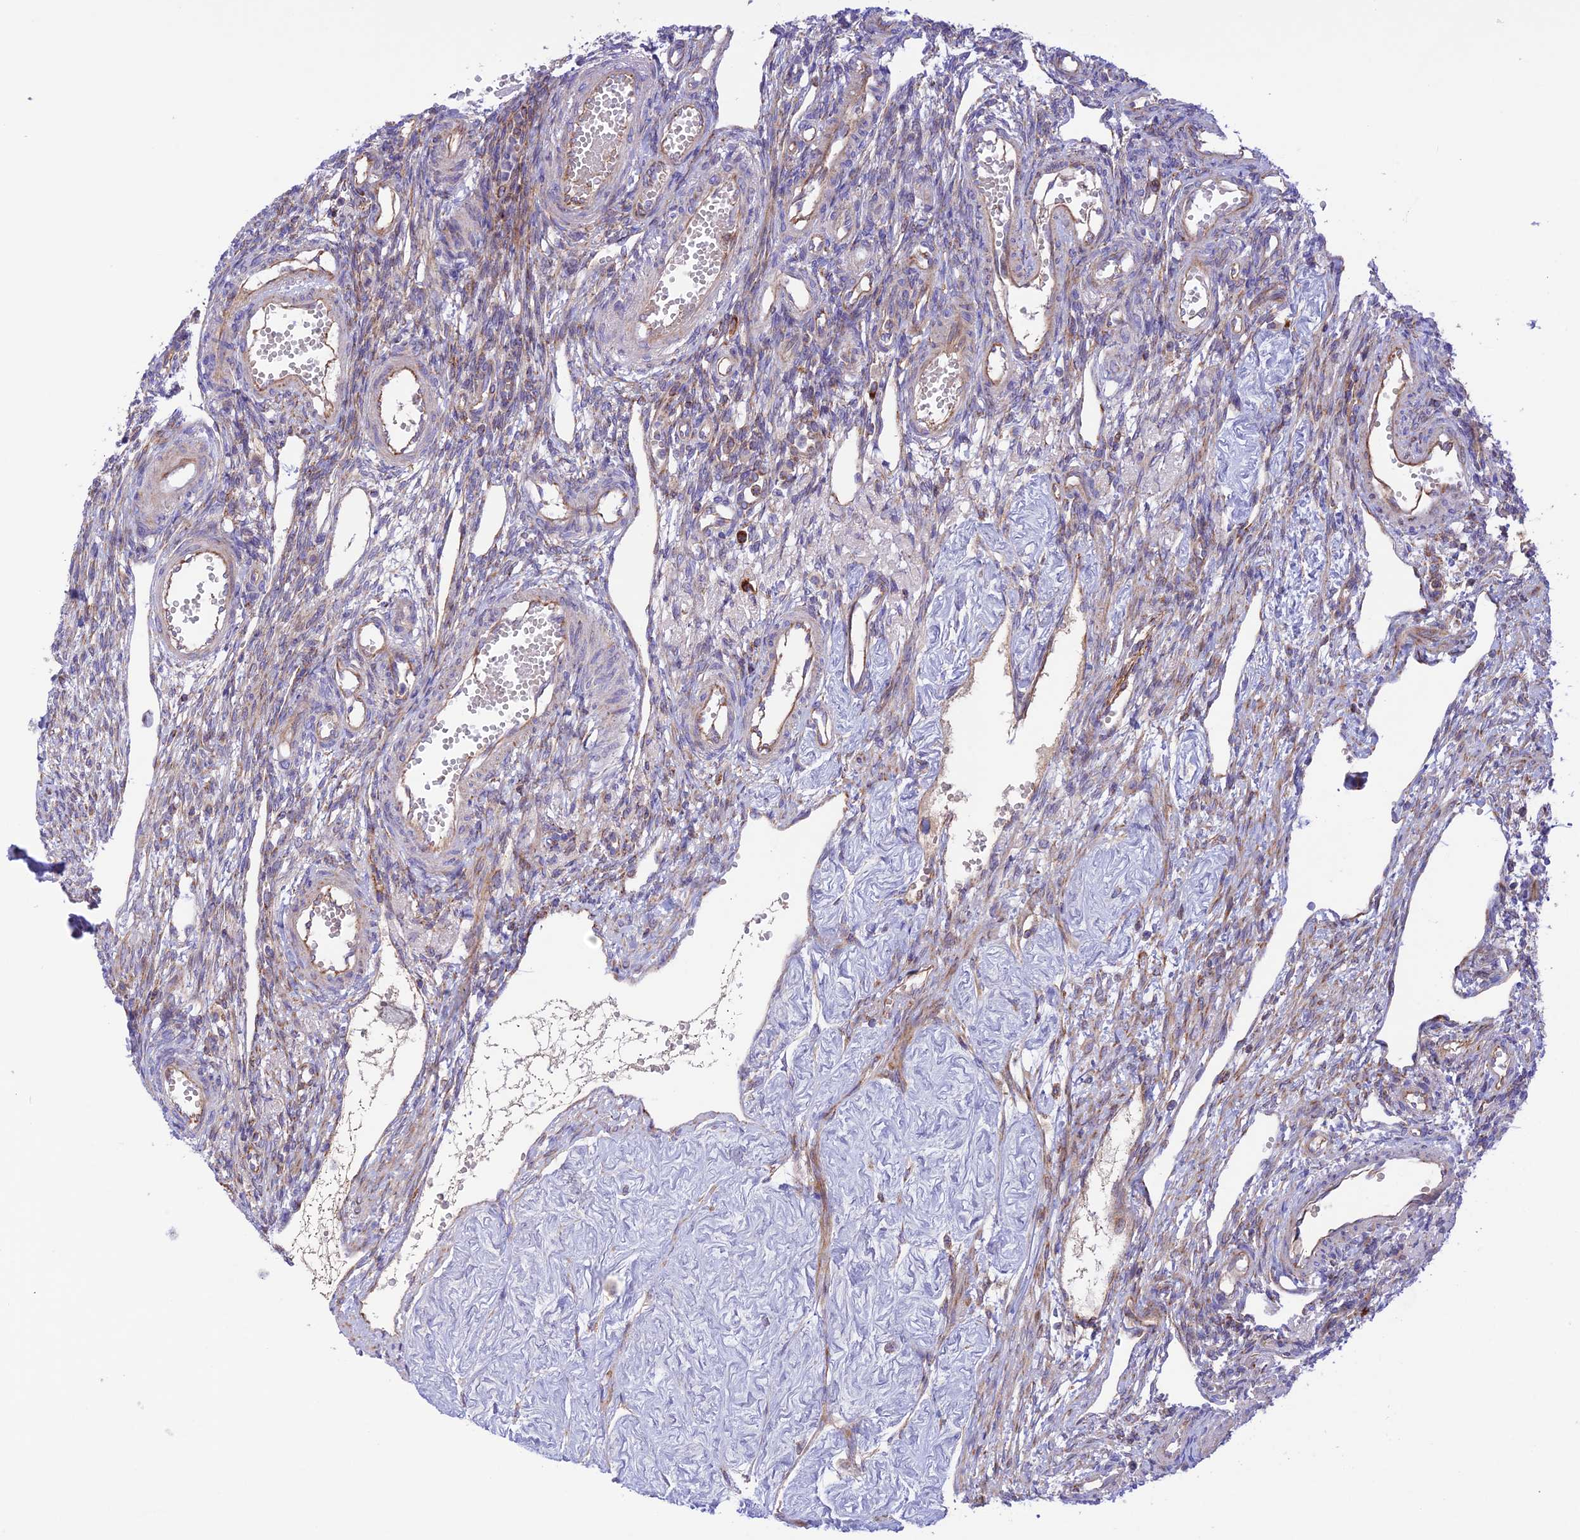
{"staining": {"intensity": "negative", "quantity": "none", "location": "none"}, "tissue": "ovary", "cell_type": "Ovarian stroma cells", "image_type": "normal", "snomed": [{"axis": "morphology", "description": "Normal tissue, NOS"}, {"axis": "morphology", "description": "Cyst, NOS"}, {"axis": "topography", "description": "Ovary"}], "caption": "Protein analysis of normal ovary displays no significant staining in ovarian stroma cells. (DAB immunohistochemistry with hematoxylin counter stain).", "gene": "UAP1L1", "patient": {"sex": "female", "age": 33}}